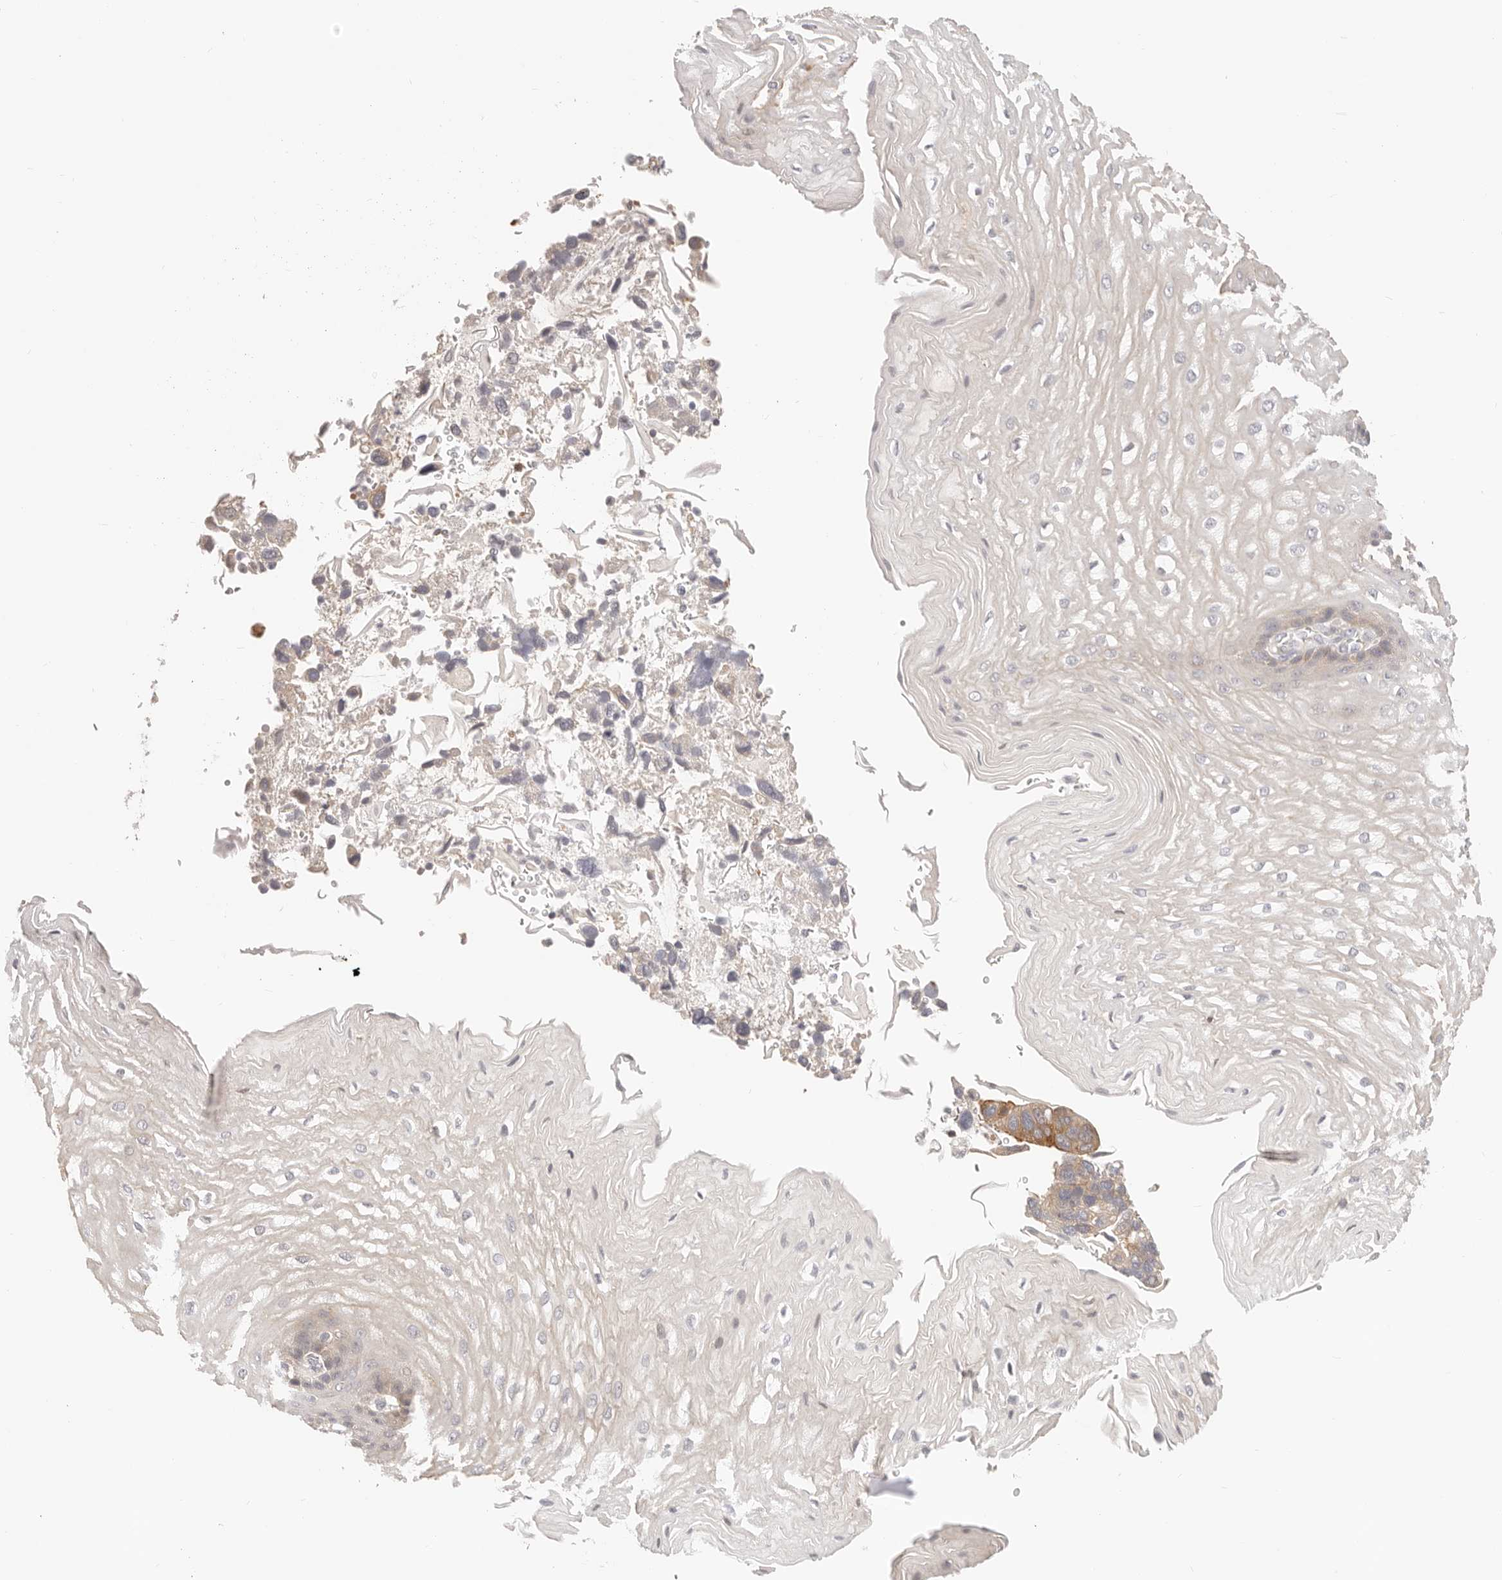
{"staining": {"intensity": "weak", "quantity": "<25%", "location": "cytoplasmic/membranous"}, "tissue": "esophagus", "cell_type": "Squamous epithelial cells", "image_type": "normal", "snomed": [{"axis": "morphology", "description": "Normal tissue, NOS"}, {"axis": "topography", "description": "Esophagus"}], "caption": "Immunohistochemistry image of unremarkable esophagus: human esophagus stained with DAB exhibits no significant protein staining in squamous epithelial cells.", "gene": "DTNBP1", "patient": {"sex": "male", "age": 54}}